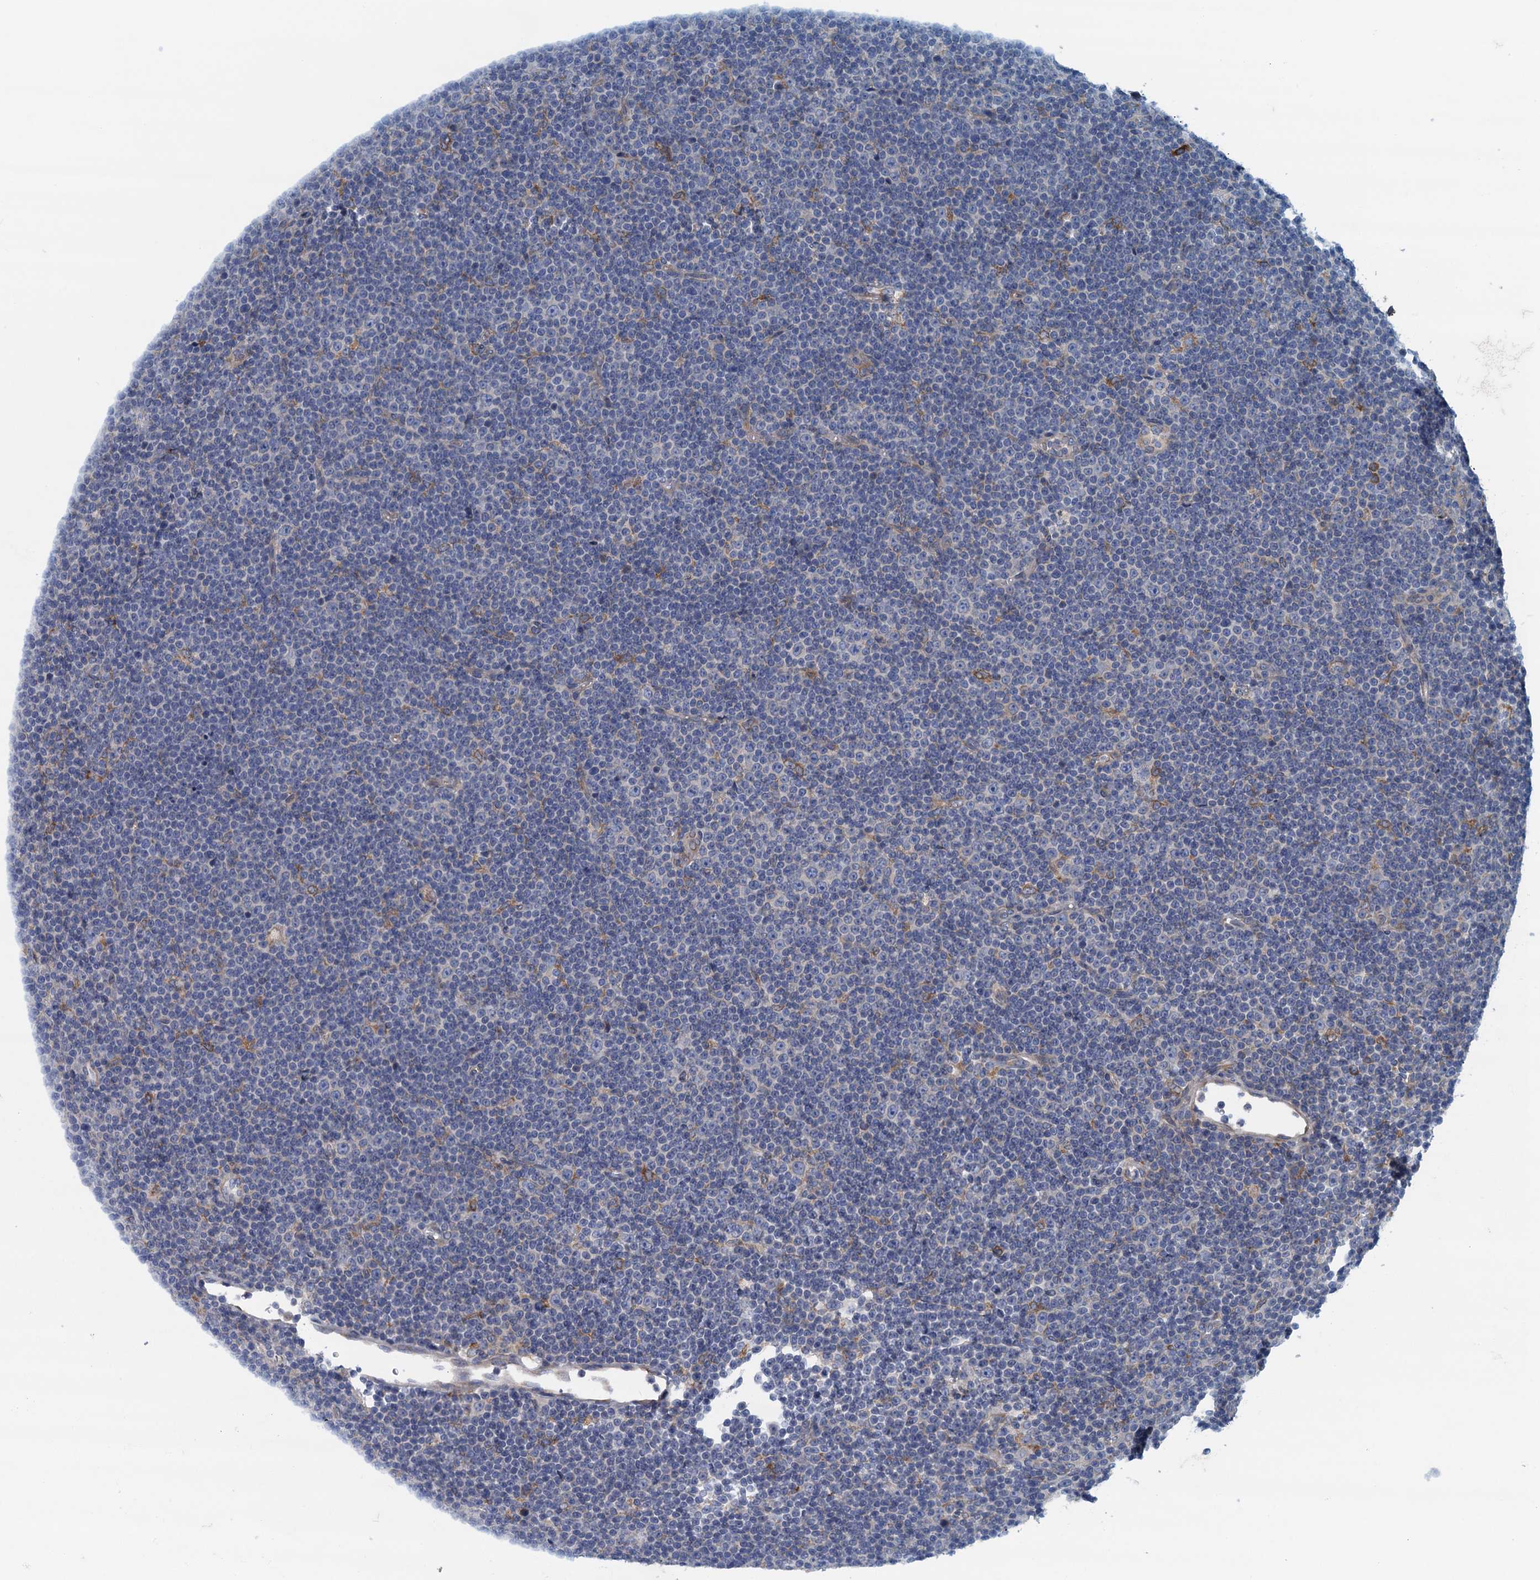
{"staining": {"intensity": "negative", "quantity": "none", "location": "none"}, "tissue": "lymphoma", "cell_type": "Tumor cells", "image_type": "cancer", "snomed": [{"axis": "morphology", "description": "Malignant lymphoma, non-Hodgkin's type, Low grade"}, {"axis": "topography", "description": "Lymph node"}], "caption": "IHC photomicrograph of human malignant lymphoma, non-Hodgkin's type (low-grade) stained for a protein (brown), which displays no staining in tumor cells. (IHC, brightfield microscopy, high magnification).", "gene": "MYDGF", "patient": {"sex": "female", "age": 67}}